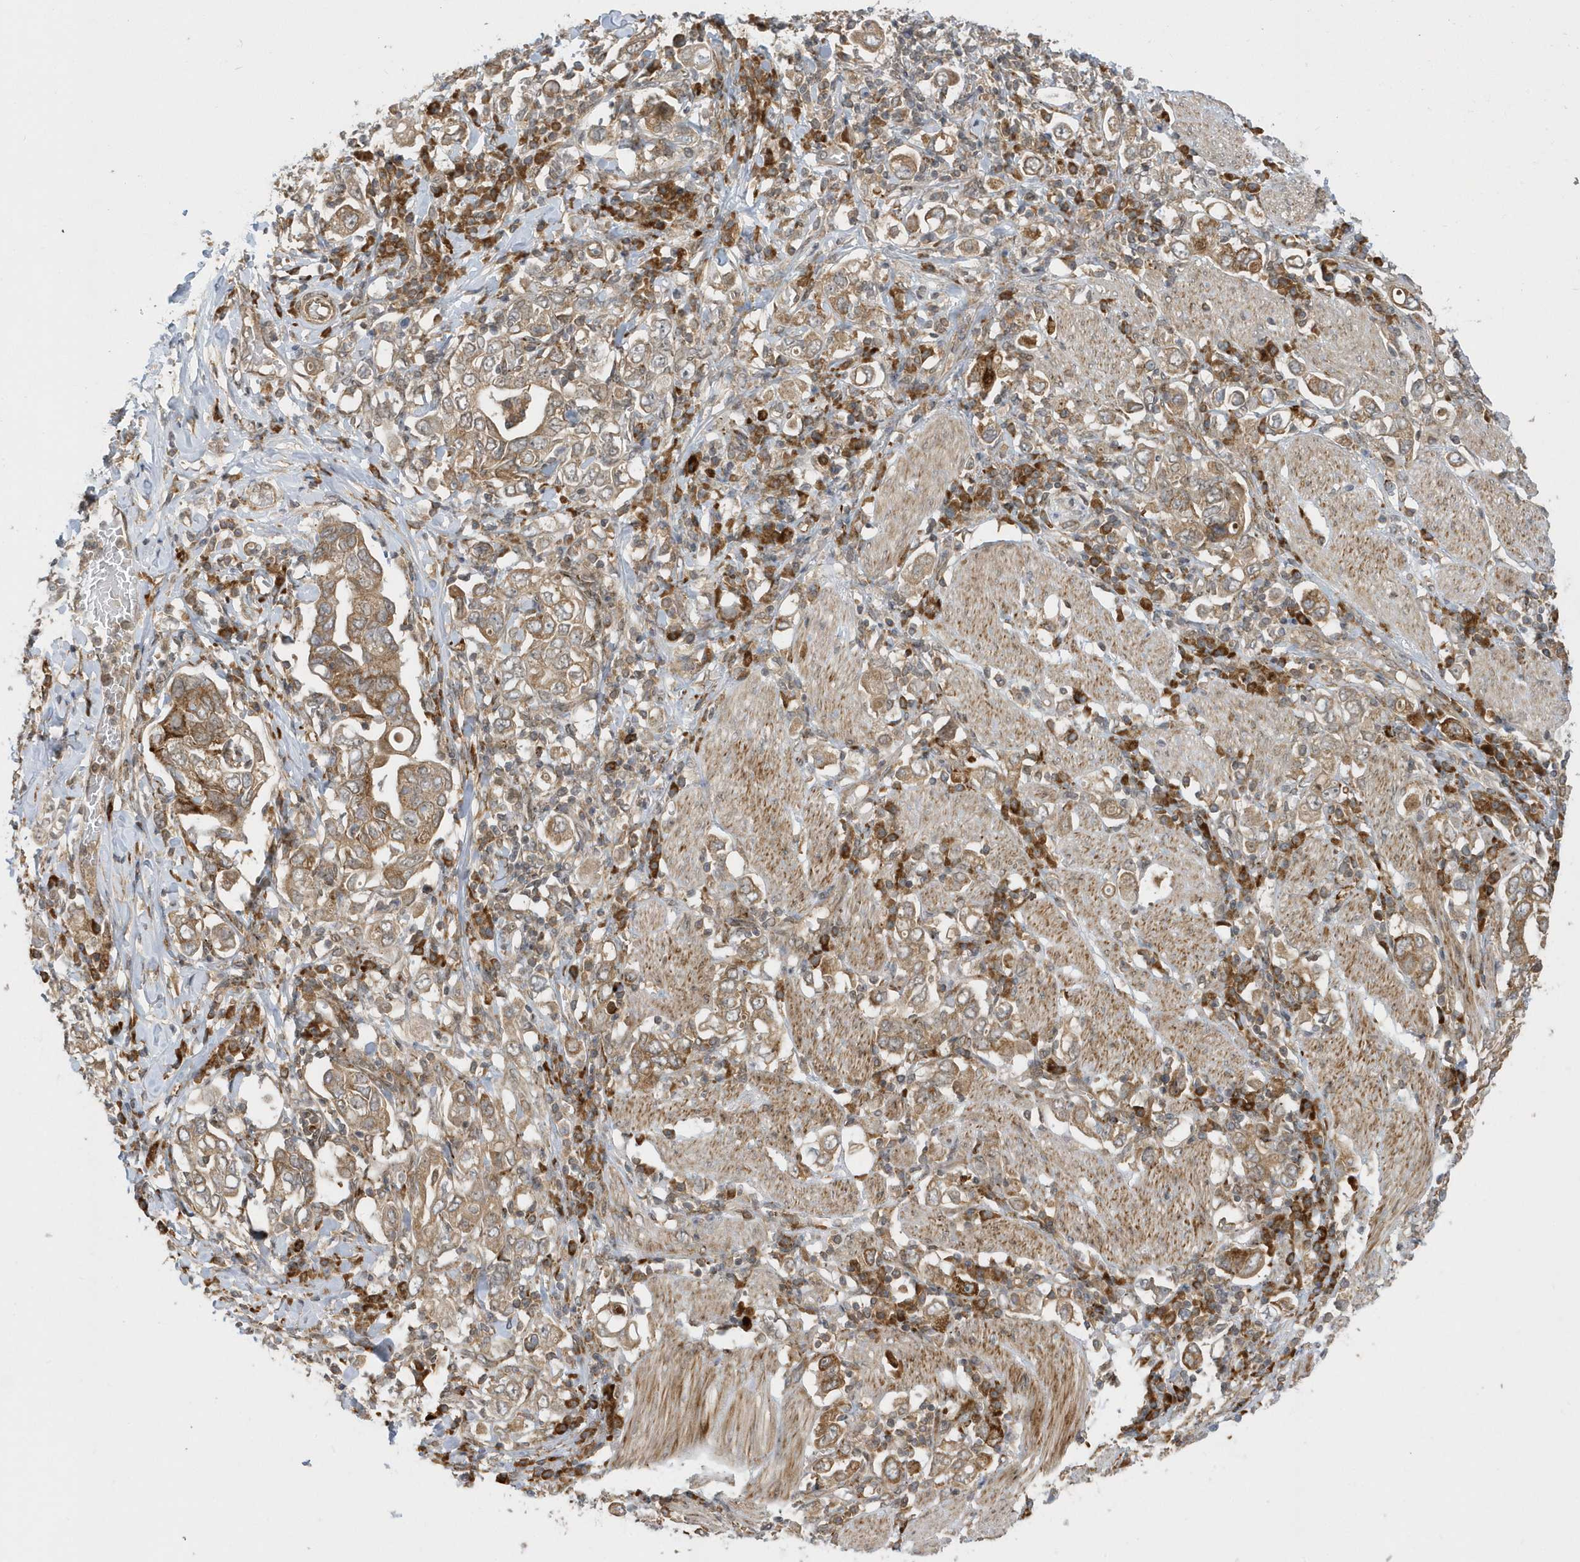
{"staining": {"intensity": "moderate", "quantity": ">75%", "location": "cytoplasmic/membranous"}, "tissue": "stomach cancer", "cell_type": "Tumor cells", "image_type": "cancer", "snomed": [{"axis": "morphology", "description": "Adenocarcinoma, NOS"}, {"axis": "topography", "description": "Stomach, upper"}], "caption": "A brown stain shows moderate cytoplasmic/membranous expression of a protein in human adenocarcinoma (stomach) tumor cells.", "gene": "METTL21A", "patient": {"sex": "male", "age": 62}}